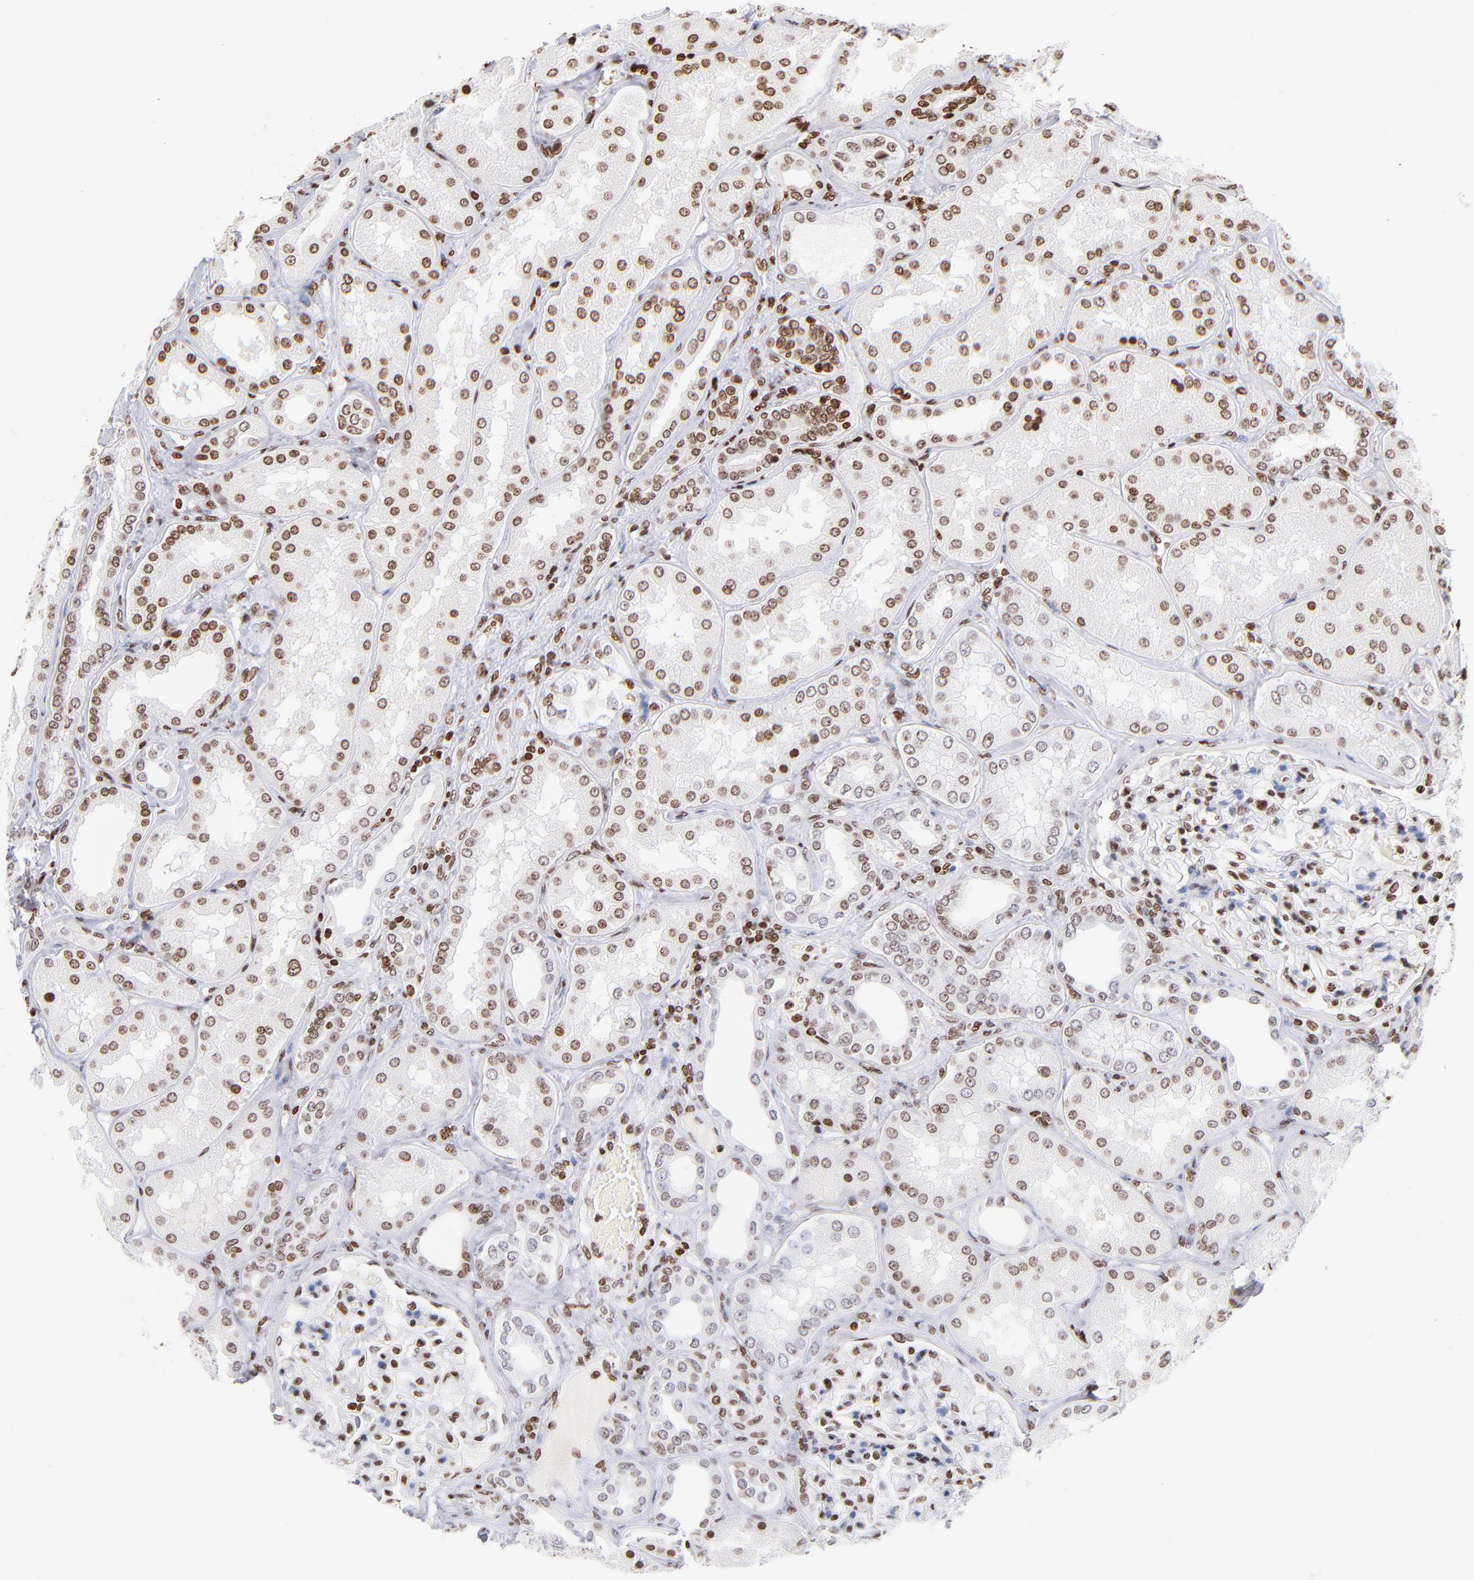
{"staining": {"intensity": "strong", "quantity": ">75%", "location": "nuclear"}, "tissue": "kidney", "cell_type": "Cells in glomeruli", "image_type": "normal", "snomed": [{"axis": "morphology", "description": "Normal tissue, NOS"}, {"axis": "topography", "description": "Kidney"}], "caption": "IHC (DAB (3,3'-diaminobenzidine)) staining of unremarkable kidney reveals strong nuclear protein expression in about >75% of cells in glomeruli.", "gene": "RTL4", "patient": {"sex": "female", "age": 56}}